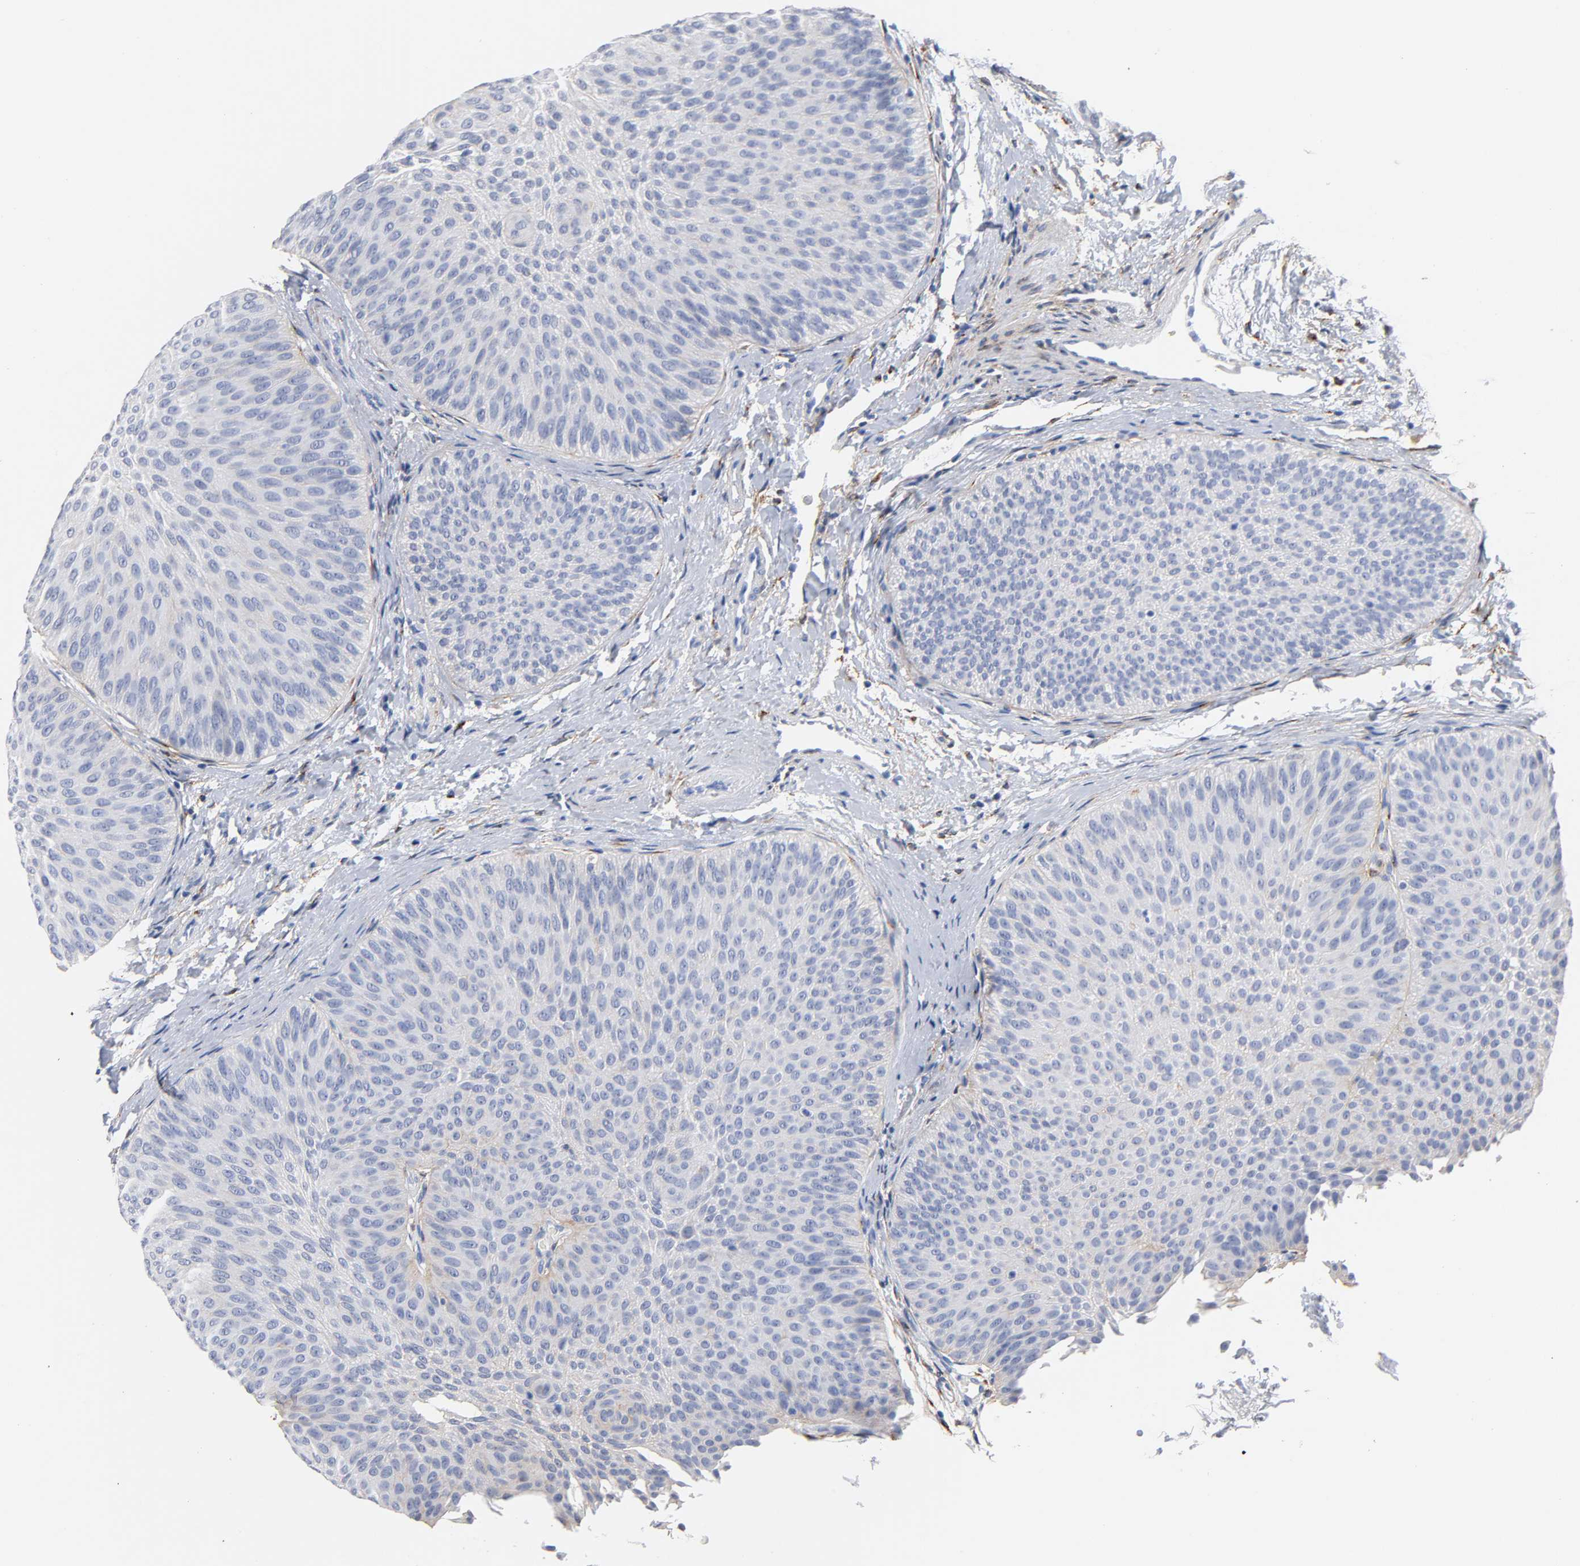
{"staining": {"intensity": "negative", "quantity": "none", "location": "none"}, "tissue": "urothelial cancer", "cell_type": "Tumor cells", "image_type": "cancer", "snomed": [{"axis": "morphology", "description": "Urothelial carcinoma, Low grade"}, {"axis": "topography", "description": "Urinary bladder"}], "caption": "This is a image of IHC staining of urothelial cancer, which shows no positivity in tumor cells.", "gene": "LRP1", "patient": {"sex": "female", "age": 60}}